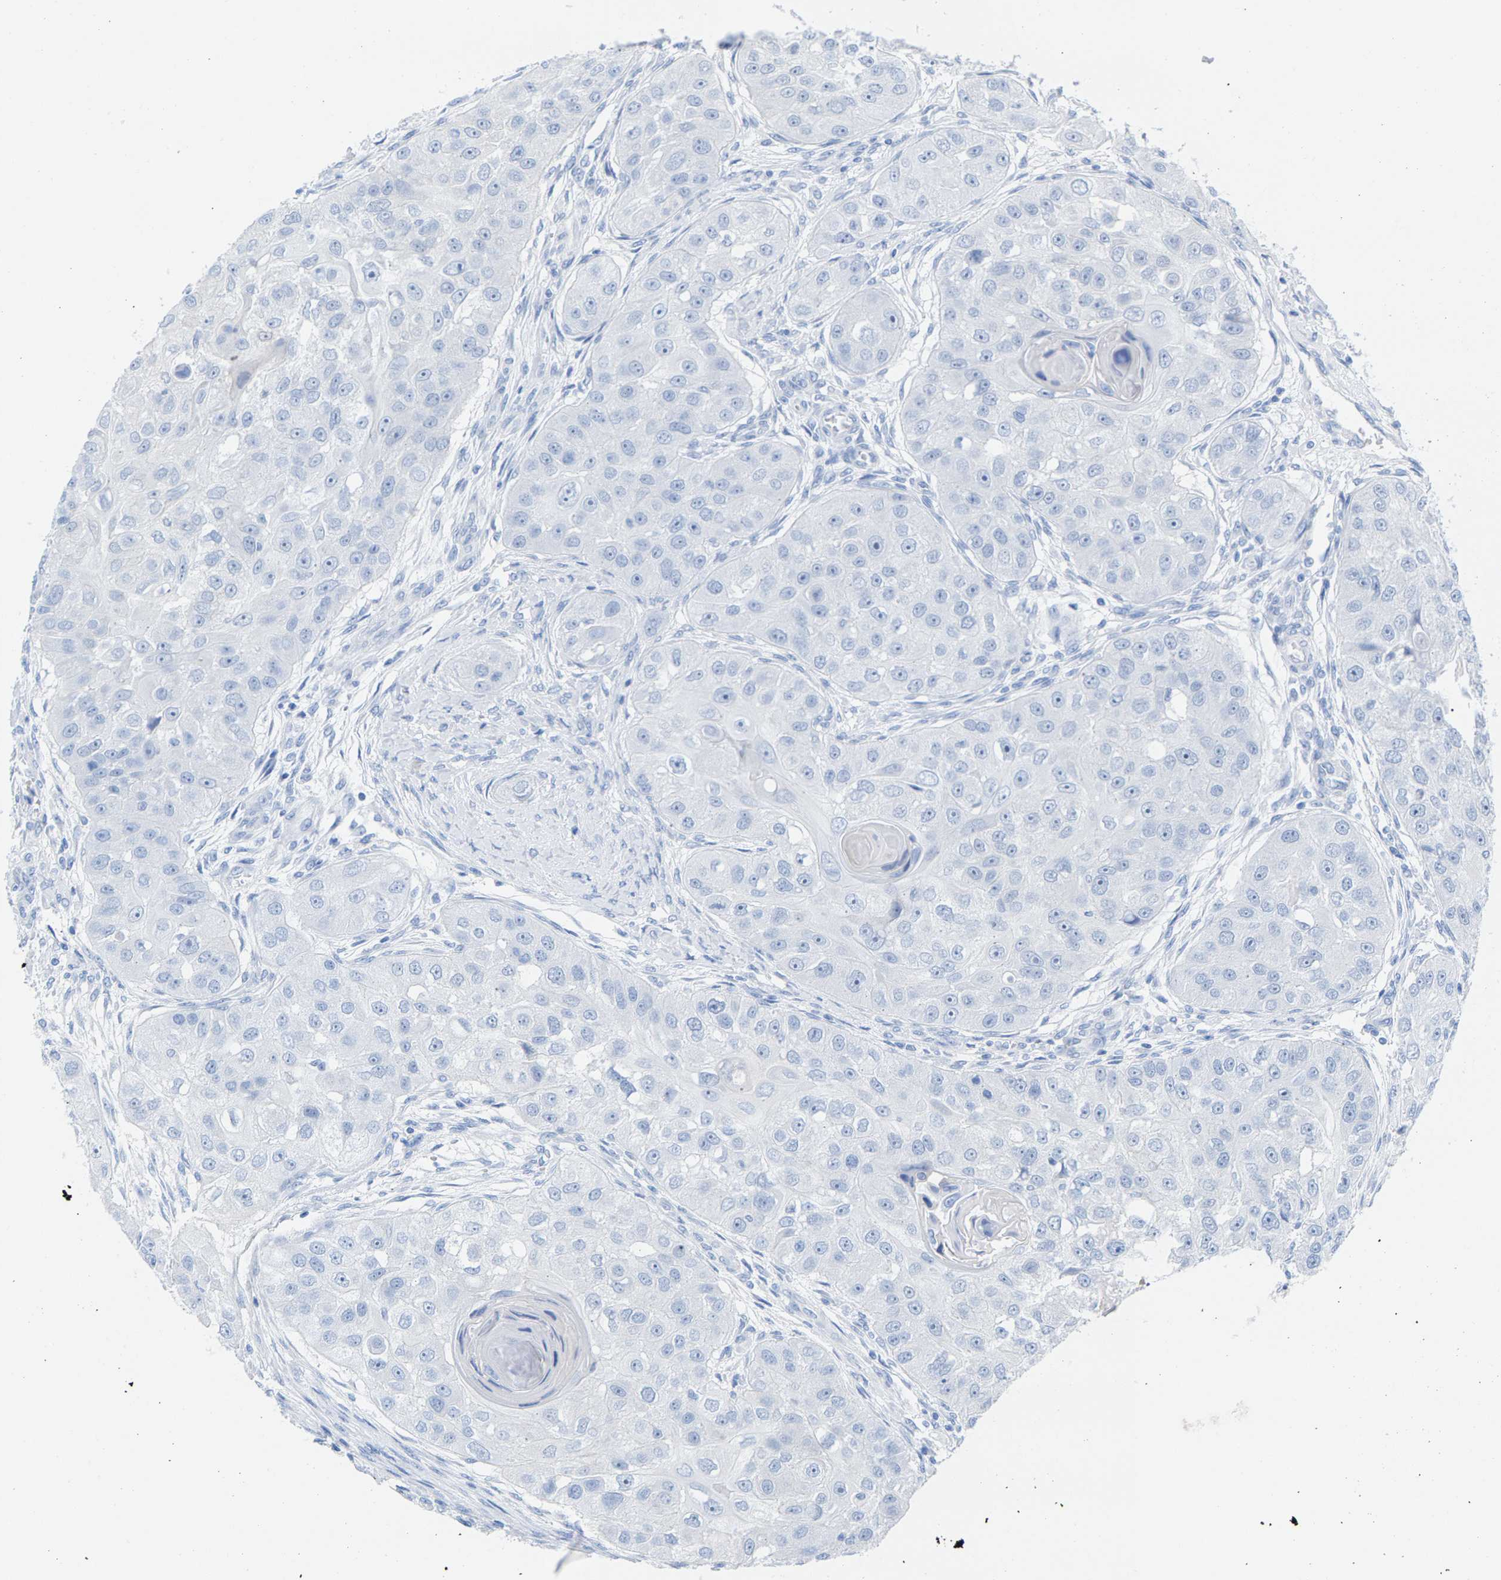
{"staining": {"intensity": "negative", "quantity": "none", "location": "none"}, "tissue": "head and neck cancer", "cell_type": "Tumor cells", "image_type": "cancer", "snomed": [{"axis": "morphology", "description": "Normal tissue, NOS"}, {"axis": "morphology", "description": "Squamous cell carcinoma, NOS"}, {"axis": "topography", "description": "Skeletal muscle"}, {"axis": "topography", "description": "Head-Neck"}], "caption": "Protein analysis of head and neck cancer (squamous cell carcinoma) demonstrates no significant staining in tumor cells.", "gene": "CPA1", "patient": {"sex": "male", "age": 51}}